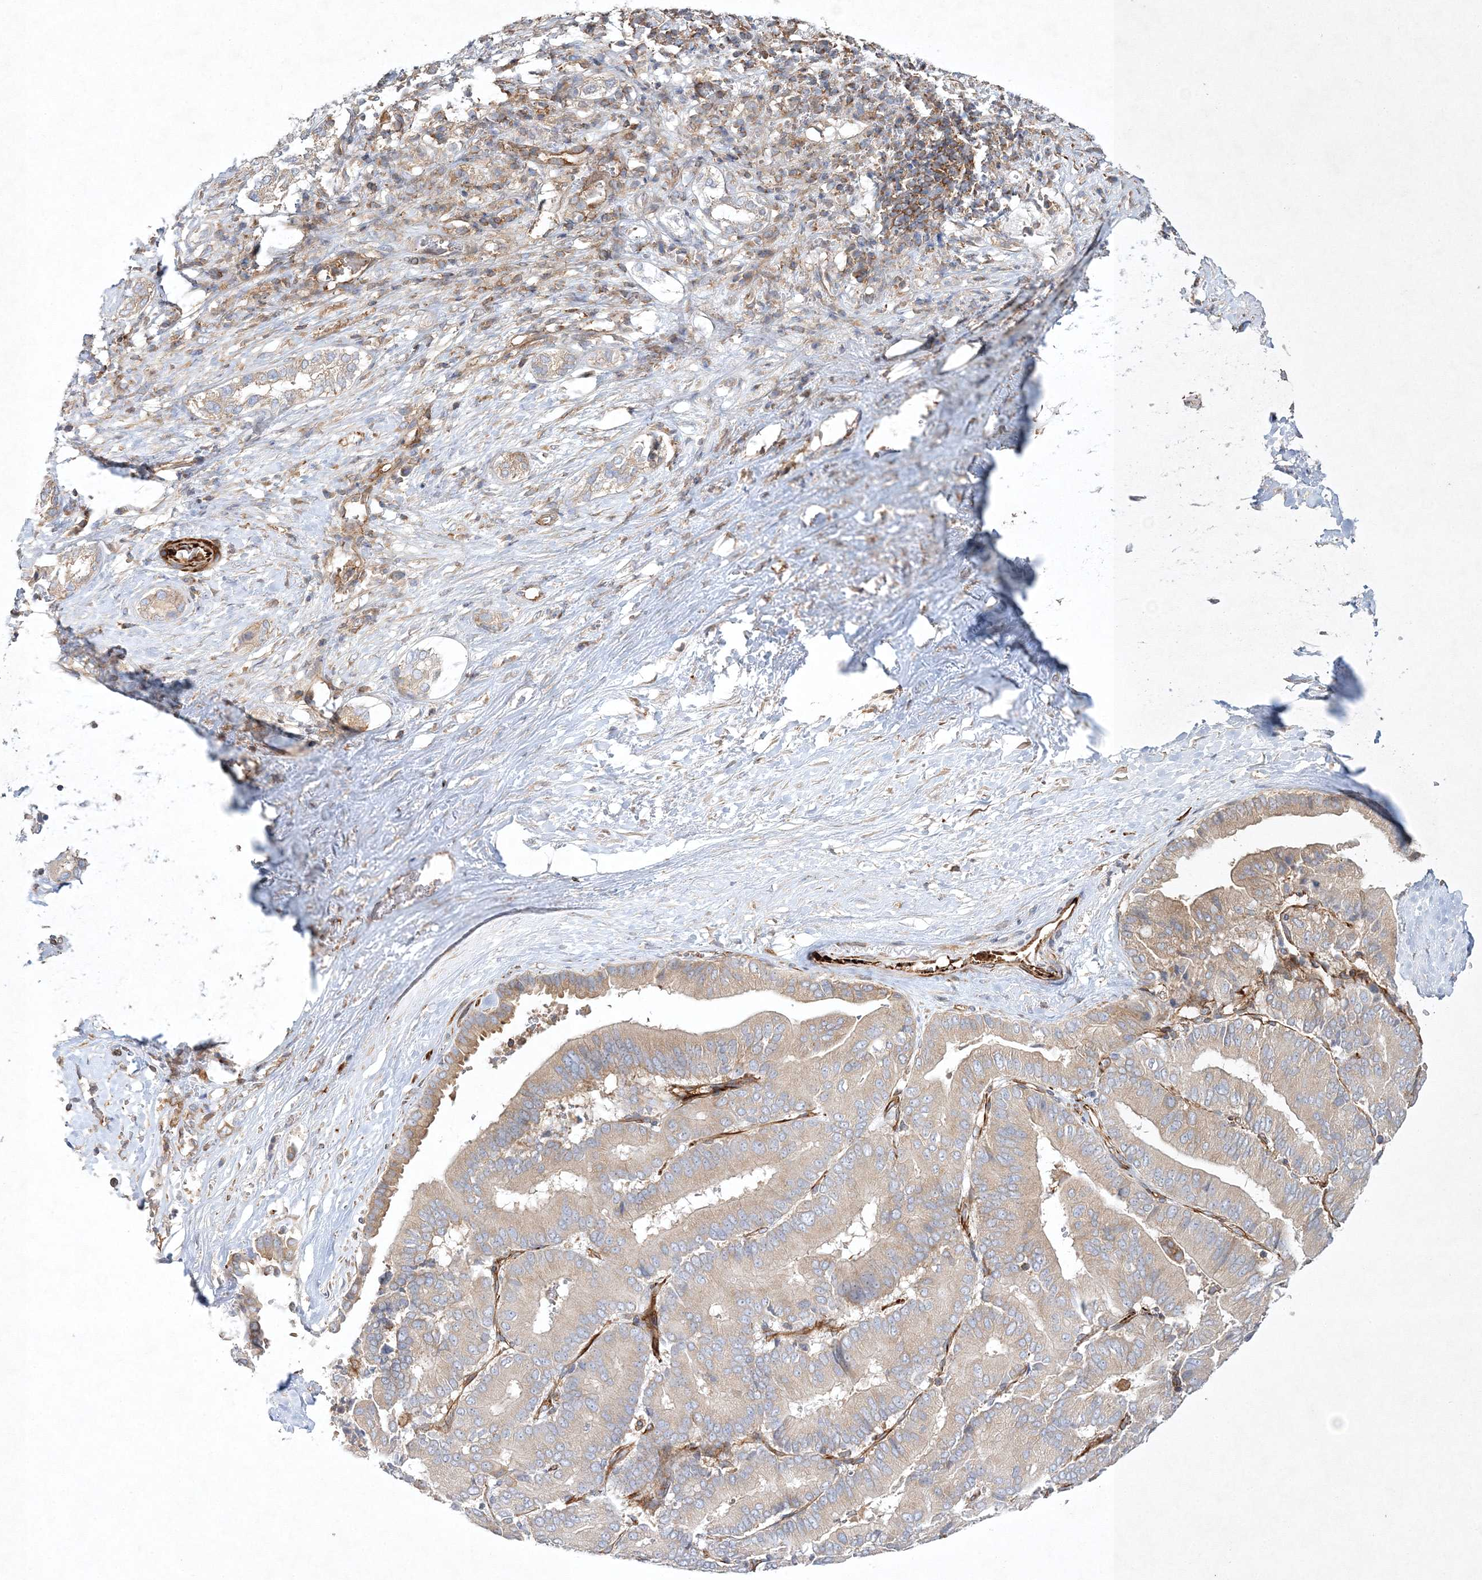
{"staining": {"intensity": "weak", "quantity": ">75%", "location": "cytoplasmic/membranous"}, "tissue": "liver cancer", "cell_type": "Tumor cells", "image_type": "cancer", "snomed": [{"axis": "morphology", "description": "Cholangiocarcinoma"}, {"axis": "topography", "description": "Liver"}], "caption": "This image displays IHC staining of liver cancer, with low weak cytoplasmic/membranous staining in about >75% of tumor cells.", "gene": "WDR37", "patient": {"sex": "female", "age": 75}}